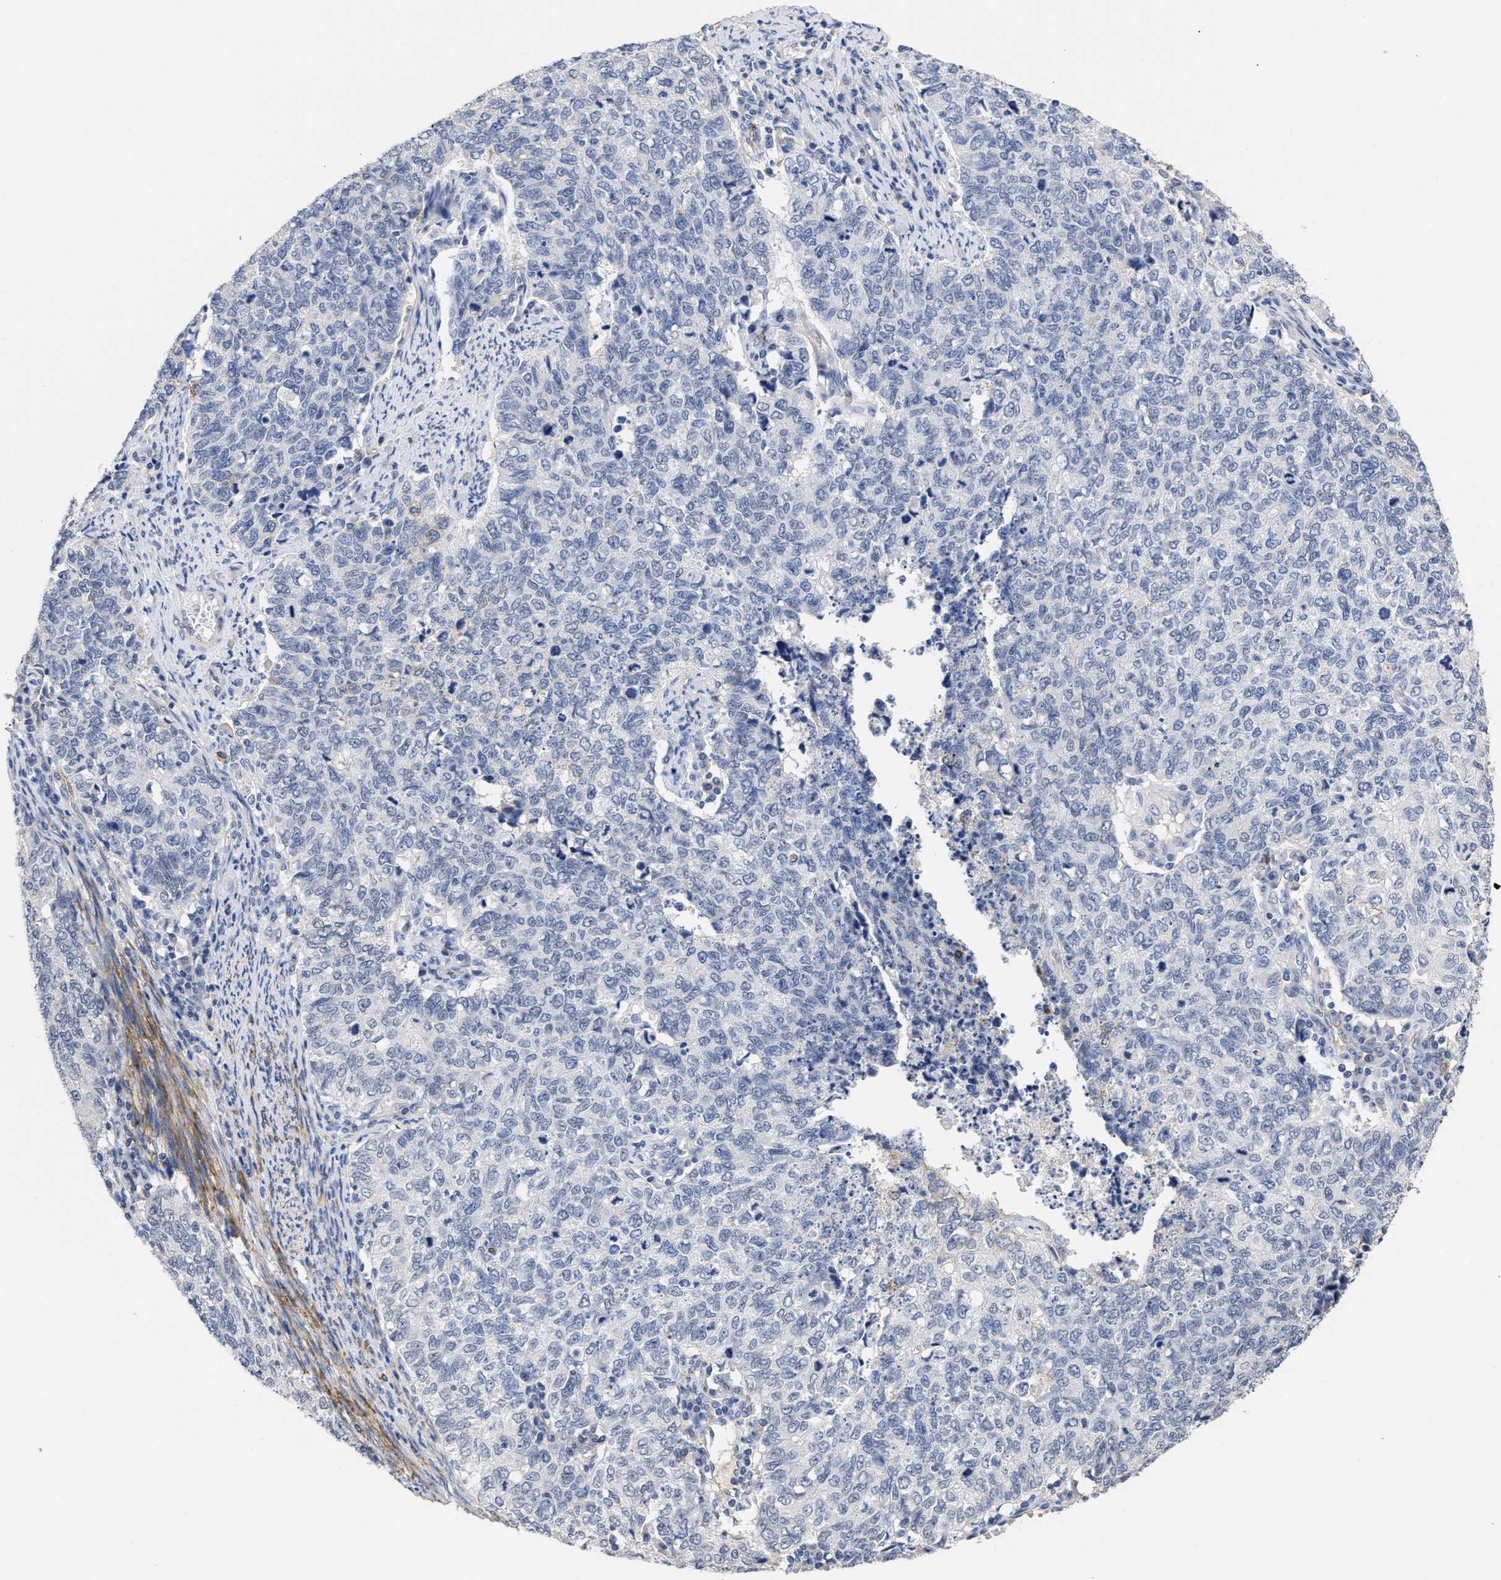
{"staining": {"intensity": "negative", "quantity": "none", "location": "none"}, "tissue": "cervical cancer", "cell_type": "Tumor cells", "image_type": "cancer", "snomed": [{"axis": "morphology", "description": "Squamous cell carcinoma, NOS"}, {"axis": "topography", "description": "Cervix"}], "caption": "Tumor cells show no significant positivity in cervical cancer (squamous cell carcinoma). (DAB immunohistochemistry, high magnification).", "gene": "AHNAK2", "patient": {"sex": "female", "age": 63}}